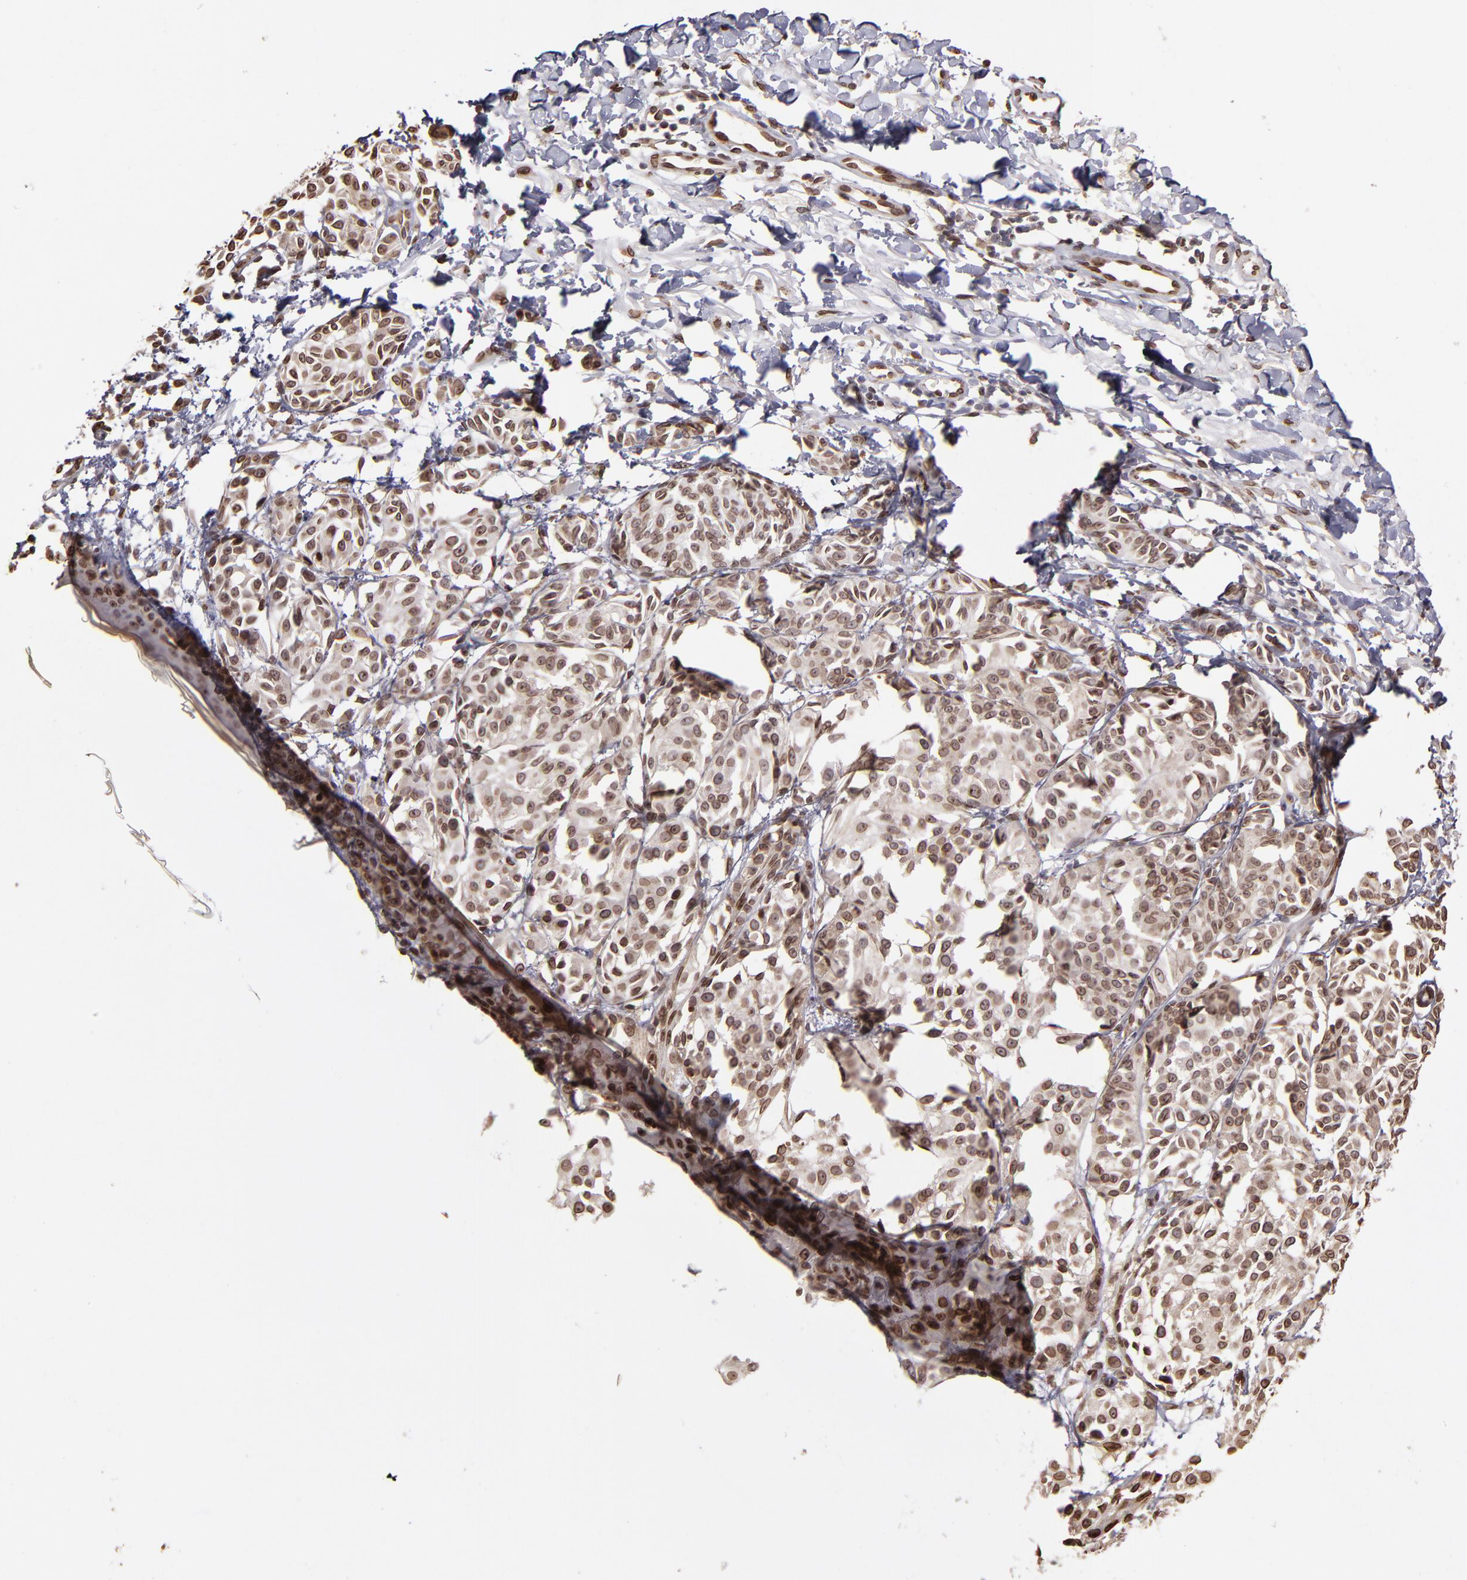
{"staining": {"intensity": "moderate", "quantity": ">75%", "location": "cytoplasmic/membranous,nuclear"}, "tissue": "melanoma", "cell_type": "Tumor cells", "image_type": "cancer", "snomed": [{"axis": "morphology", "description": "Malignant melanoma, NOS"}, {"axis": "topography", "description": "Skin"}], "caption": "The photomicrograph exhibits immunohistochemical staining of malignant melanoma. There is moderate cytoplasmic/membranous and nuclear positivity is appreciated in approximately >75% of tumor cells.", "gene": "PUM3", "patient": {"sex": "male", "age": 76}}